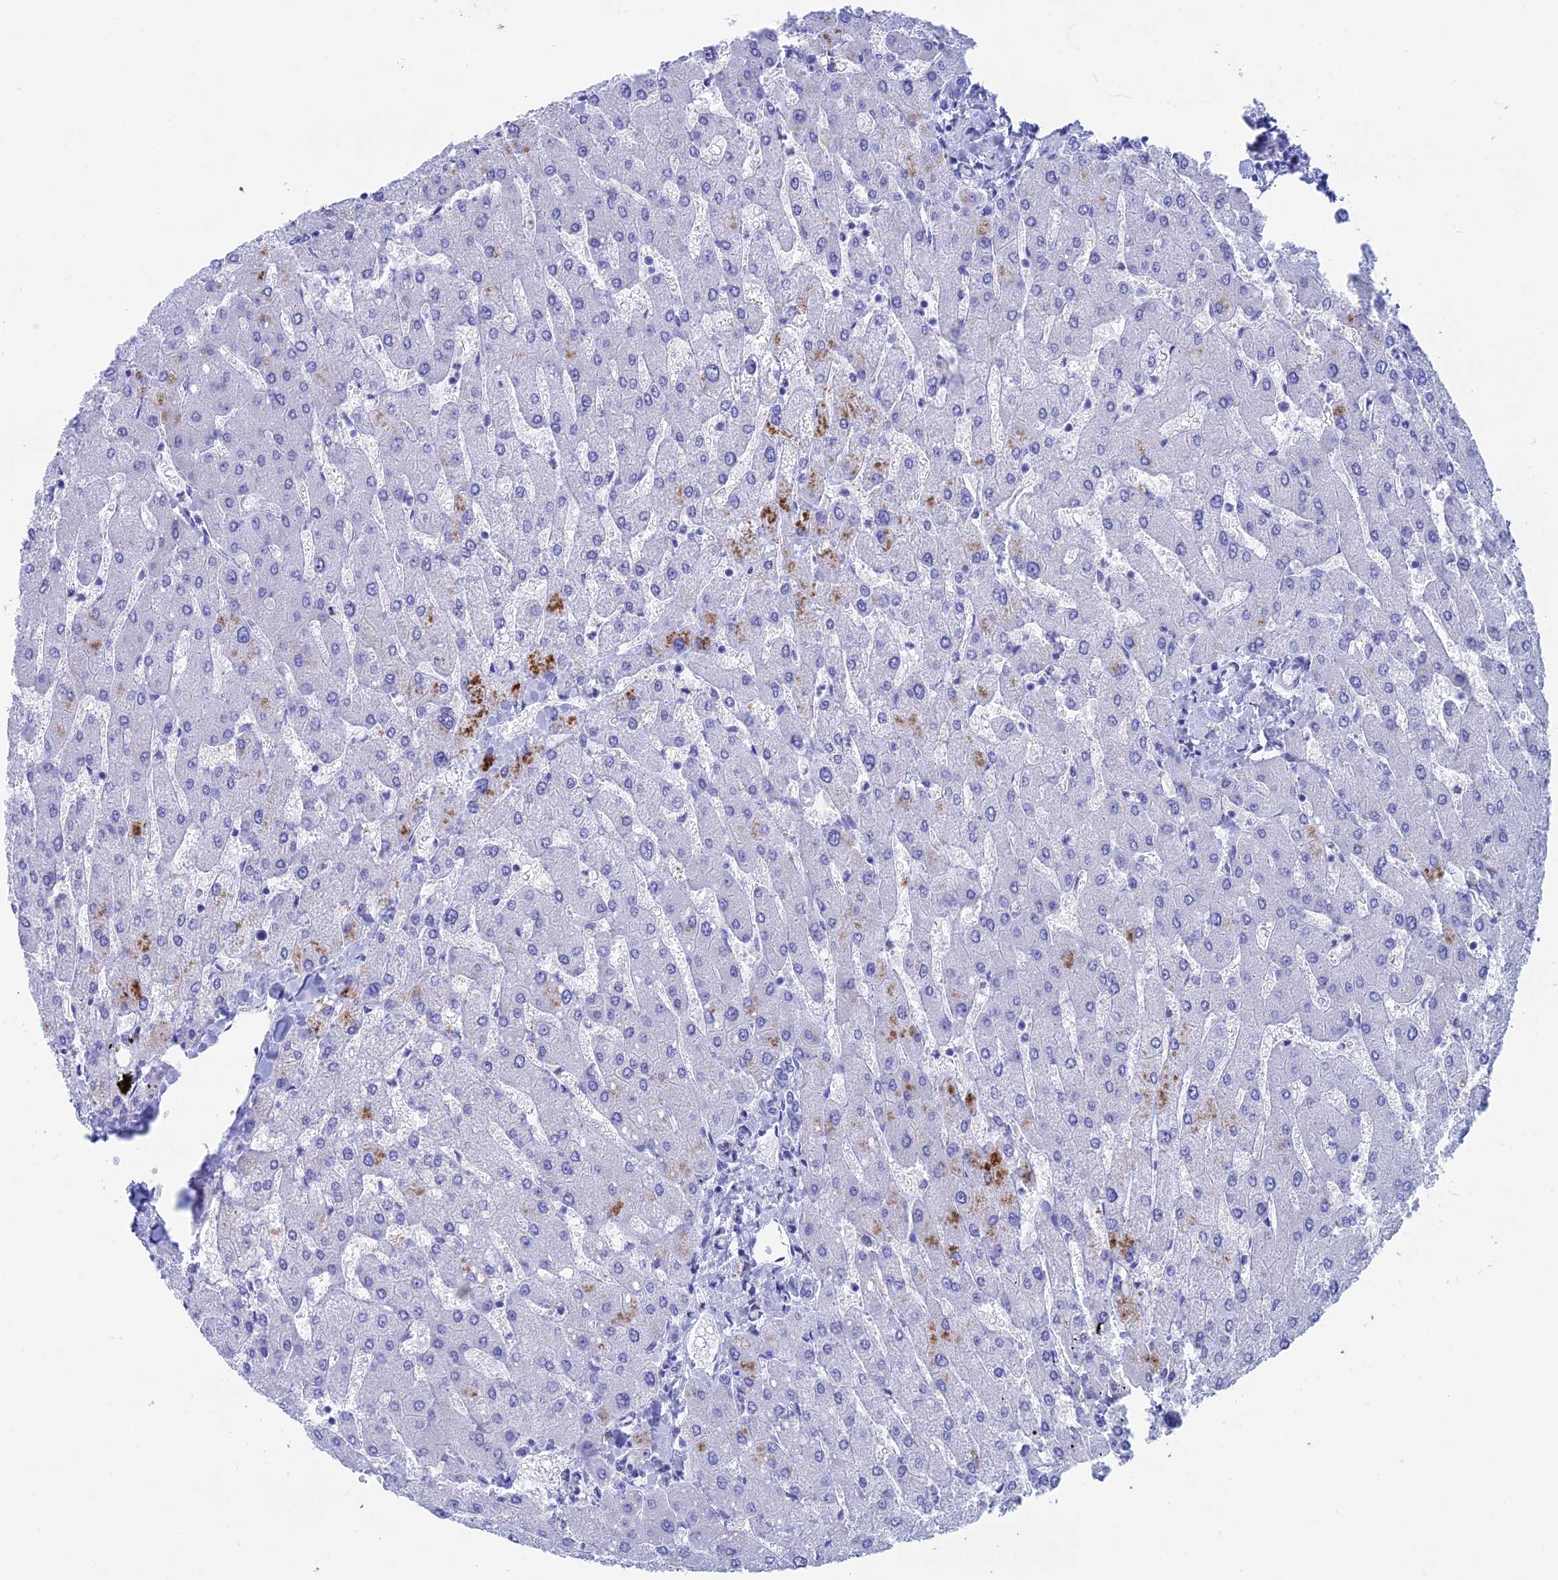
{"staining": {"intensity": "negative", "quantity": "none", "location": "none"}, "tissue": "liver", "cell_type": "Cholangiocytes", "image_type": "normal", "snomed": [{"axis": "morphology", "description": "Normal tissue, NOS"}, {"axis": "topography", "description": "Liver"}], "caption": "The image exhibits no staining of cholangiocytes in unremarkable liver.", "gene": "ERICH4", "patient": {"sex": "male", "age": 55}}